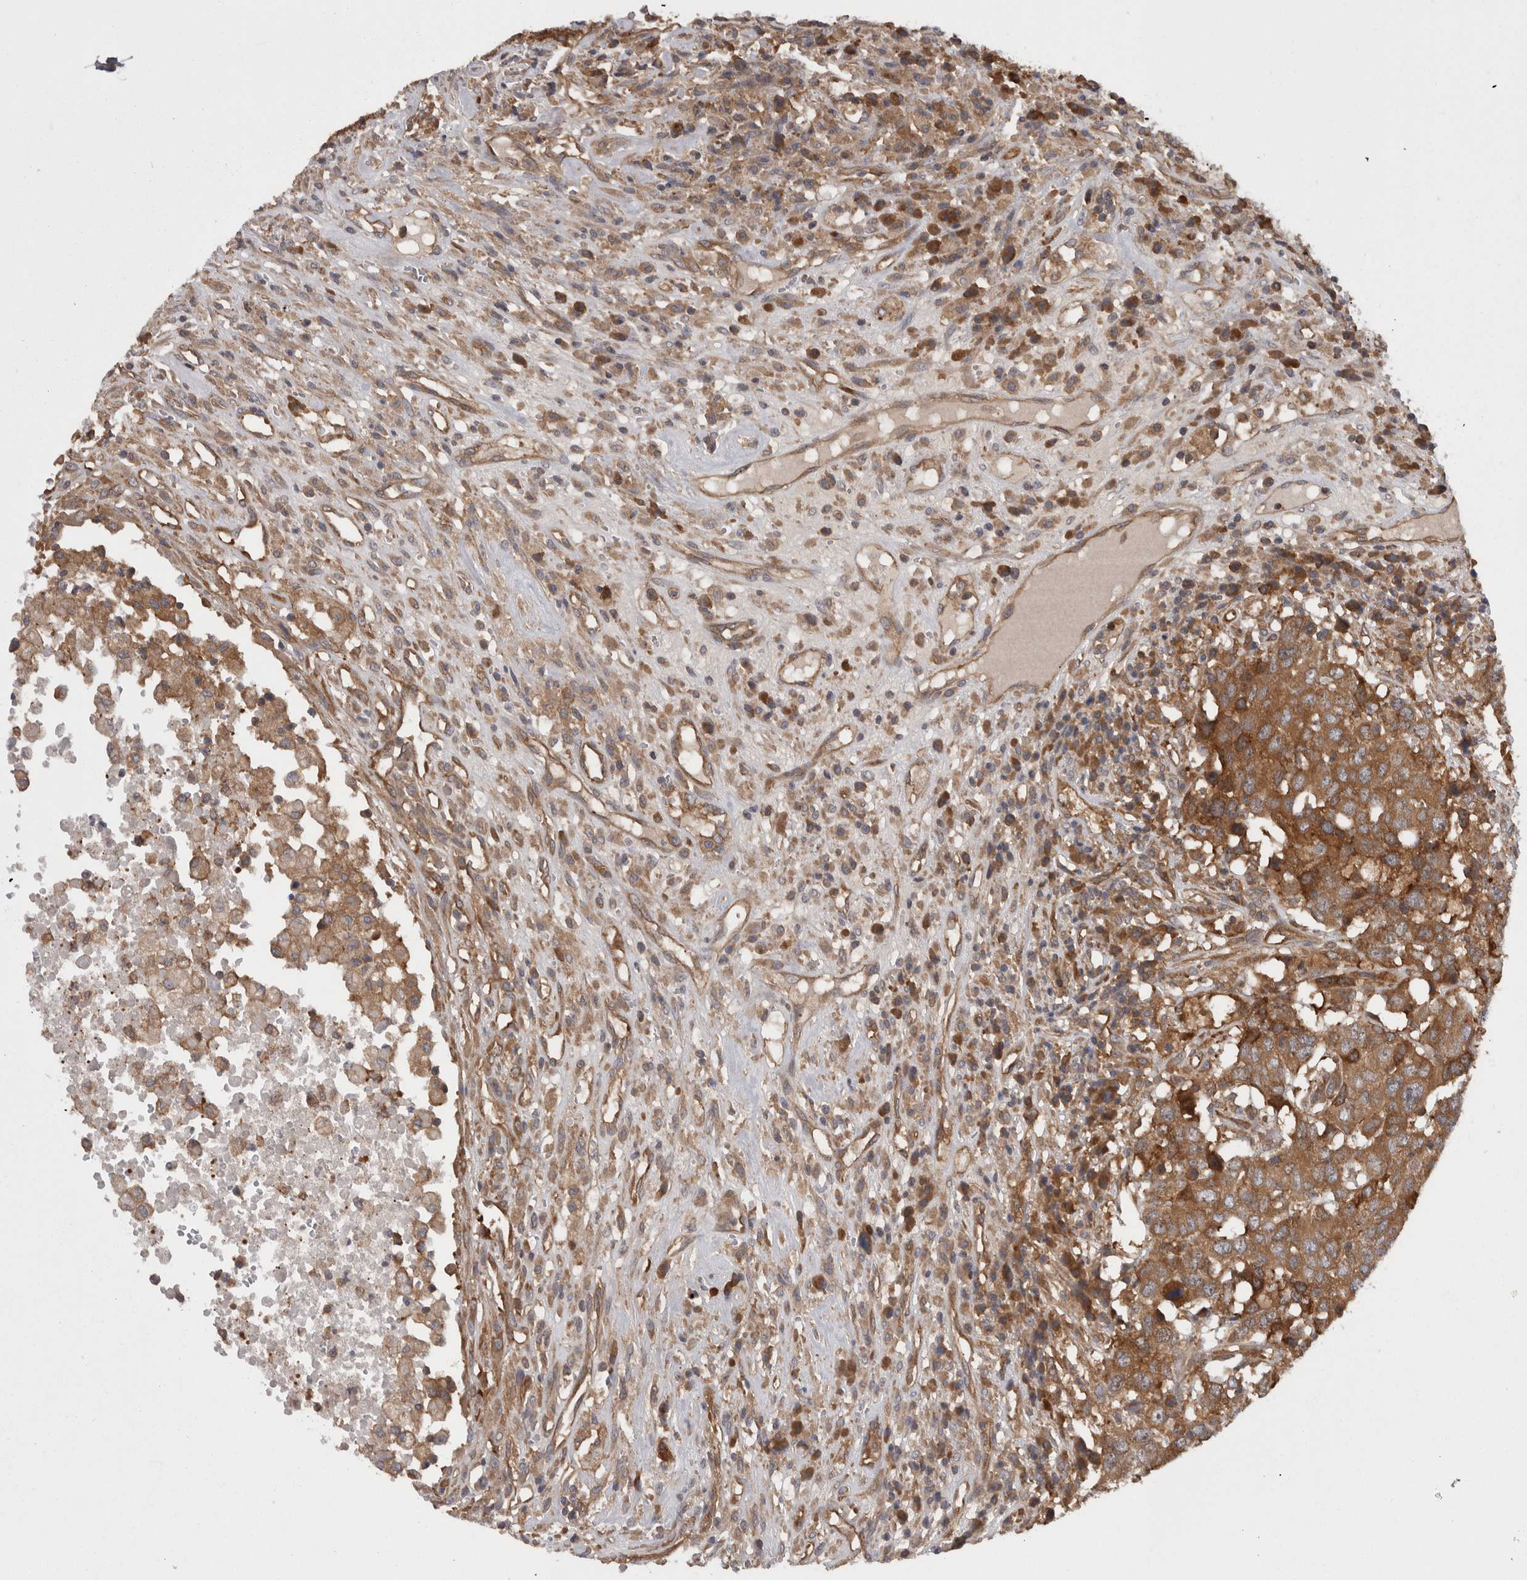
{"staining": {"intensity": "moderate", "quantity": ">75%", "location": "cytoplasmic/membranous"}, "tissue": "head and neck cancer", "cell_type": "Tumor cells", "image_type": "cancer", "snomed": [{"axis": "morphology", "description": "Squamous cell carcinoma, NOS"}, {"axis": "topography", "description": "Head-Neck"}], "caption": "An image showing moderate cytoplasmic/membranous expression in approximately >75% of tumor cells in head and neck cancer (squamous cell carcinoma), as visualized by brown immunohistochemical staining.", "gene": "SMCR8", "patient": {"sex": "male", "age": 66}}